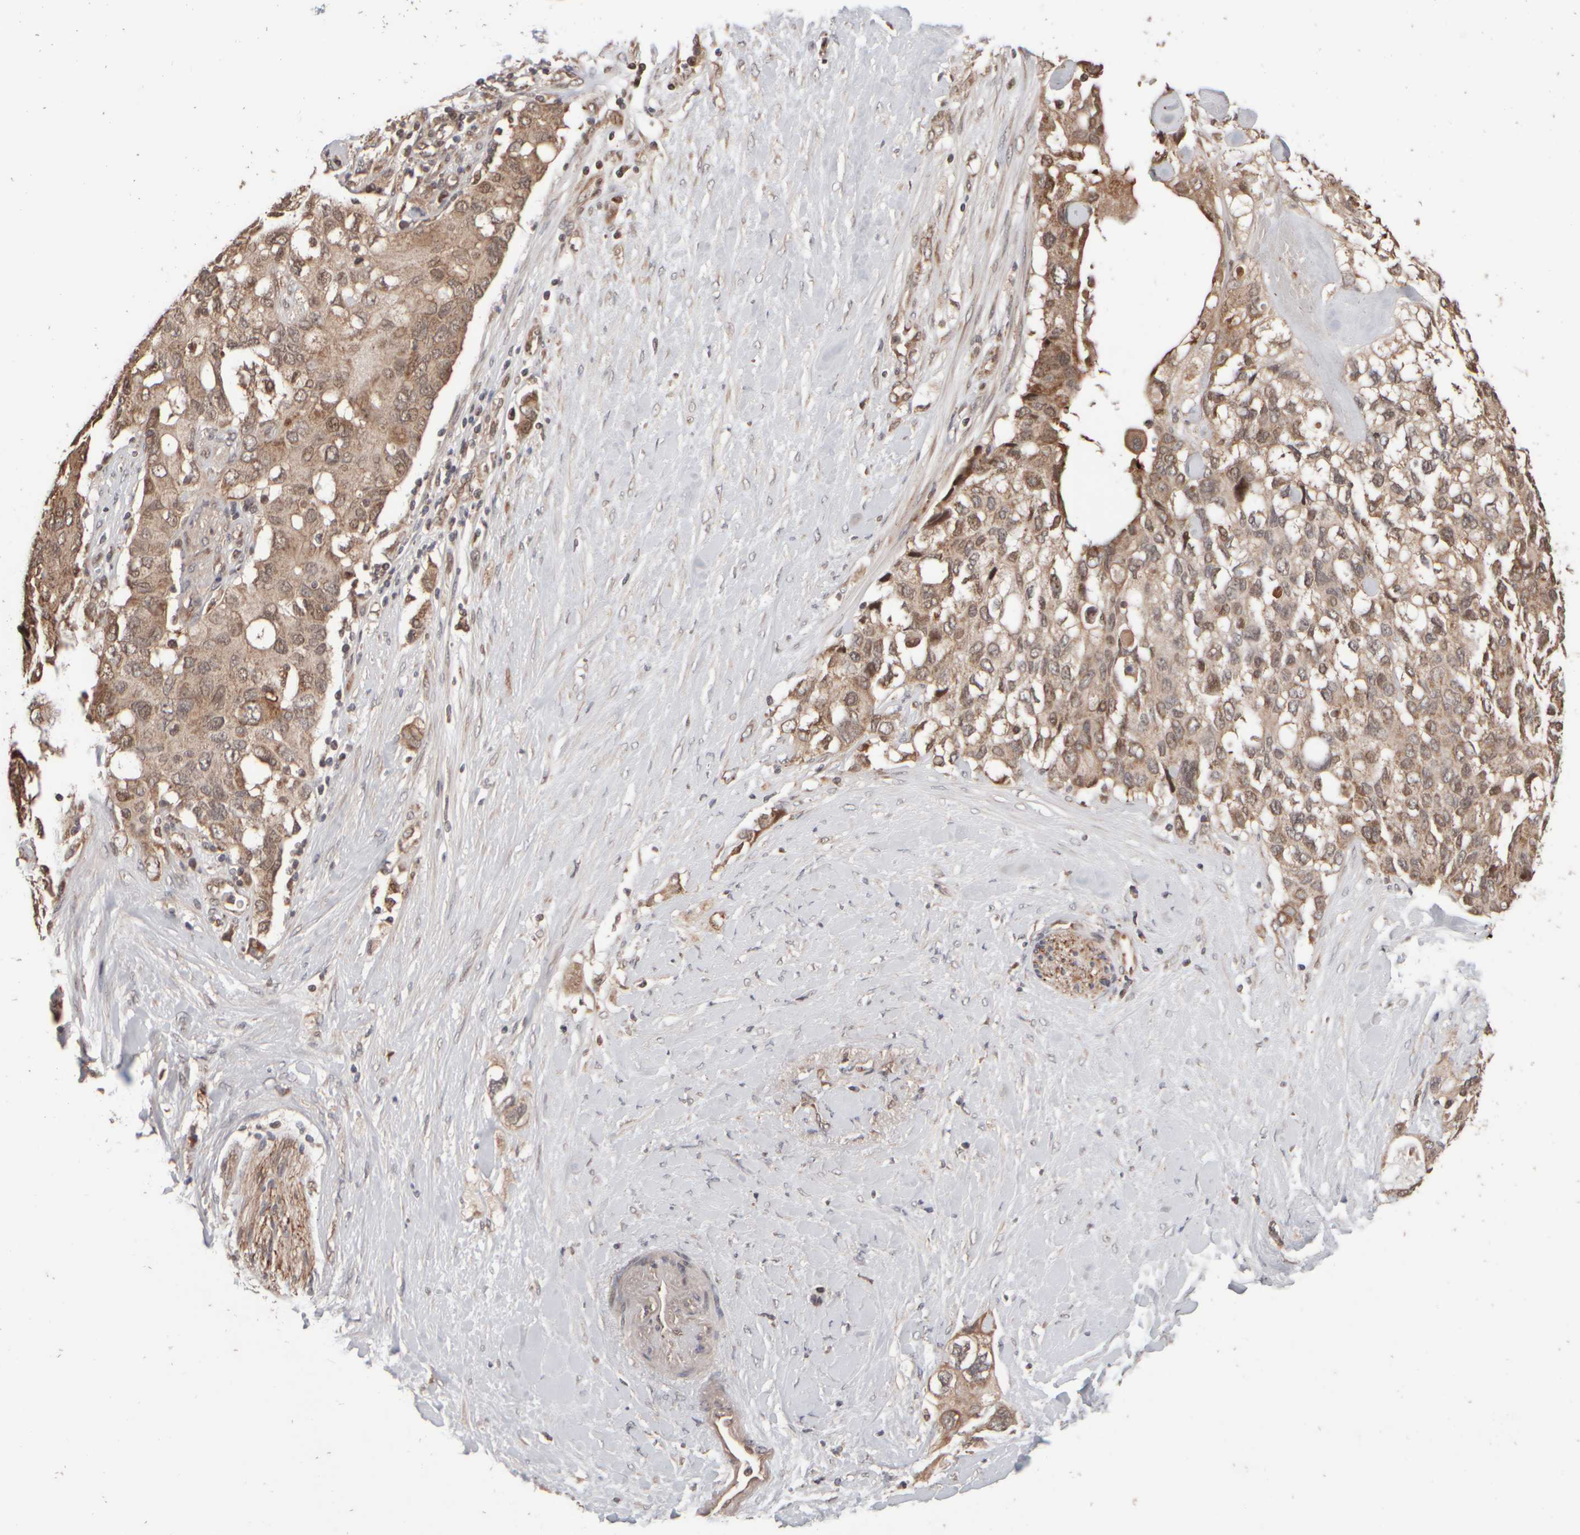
{"staining": {"intensity": "moderate", "quantity": ">75%", "location": "cytoplasmic/membranous,nuclear"}, "tissue": "pancreatic cancer", "cell_type": "Tumor cells", "image_type": "cancer", "snomed": [{"axis": "morphology", "description": "Adenocarcinoma, NOS"}, {"axis": "topography", "description": "Pancreas"}], "caption": "This is a photomicrograph of immunohistochemistry (IHC) staining of pancreatic cancer (adenocarcinoma), which shows moderate positivity in the cytoplasmic/membranous and nuclear of tumor cells.", "gene": "ABHD11", "patient": {"sex": "female", "age": 56}}